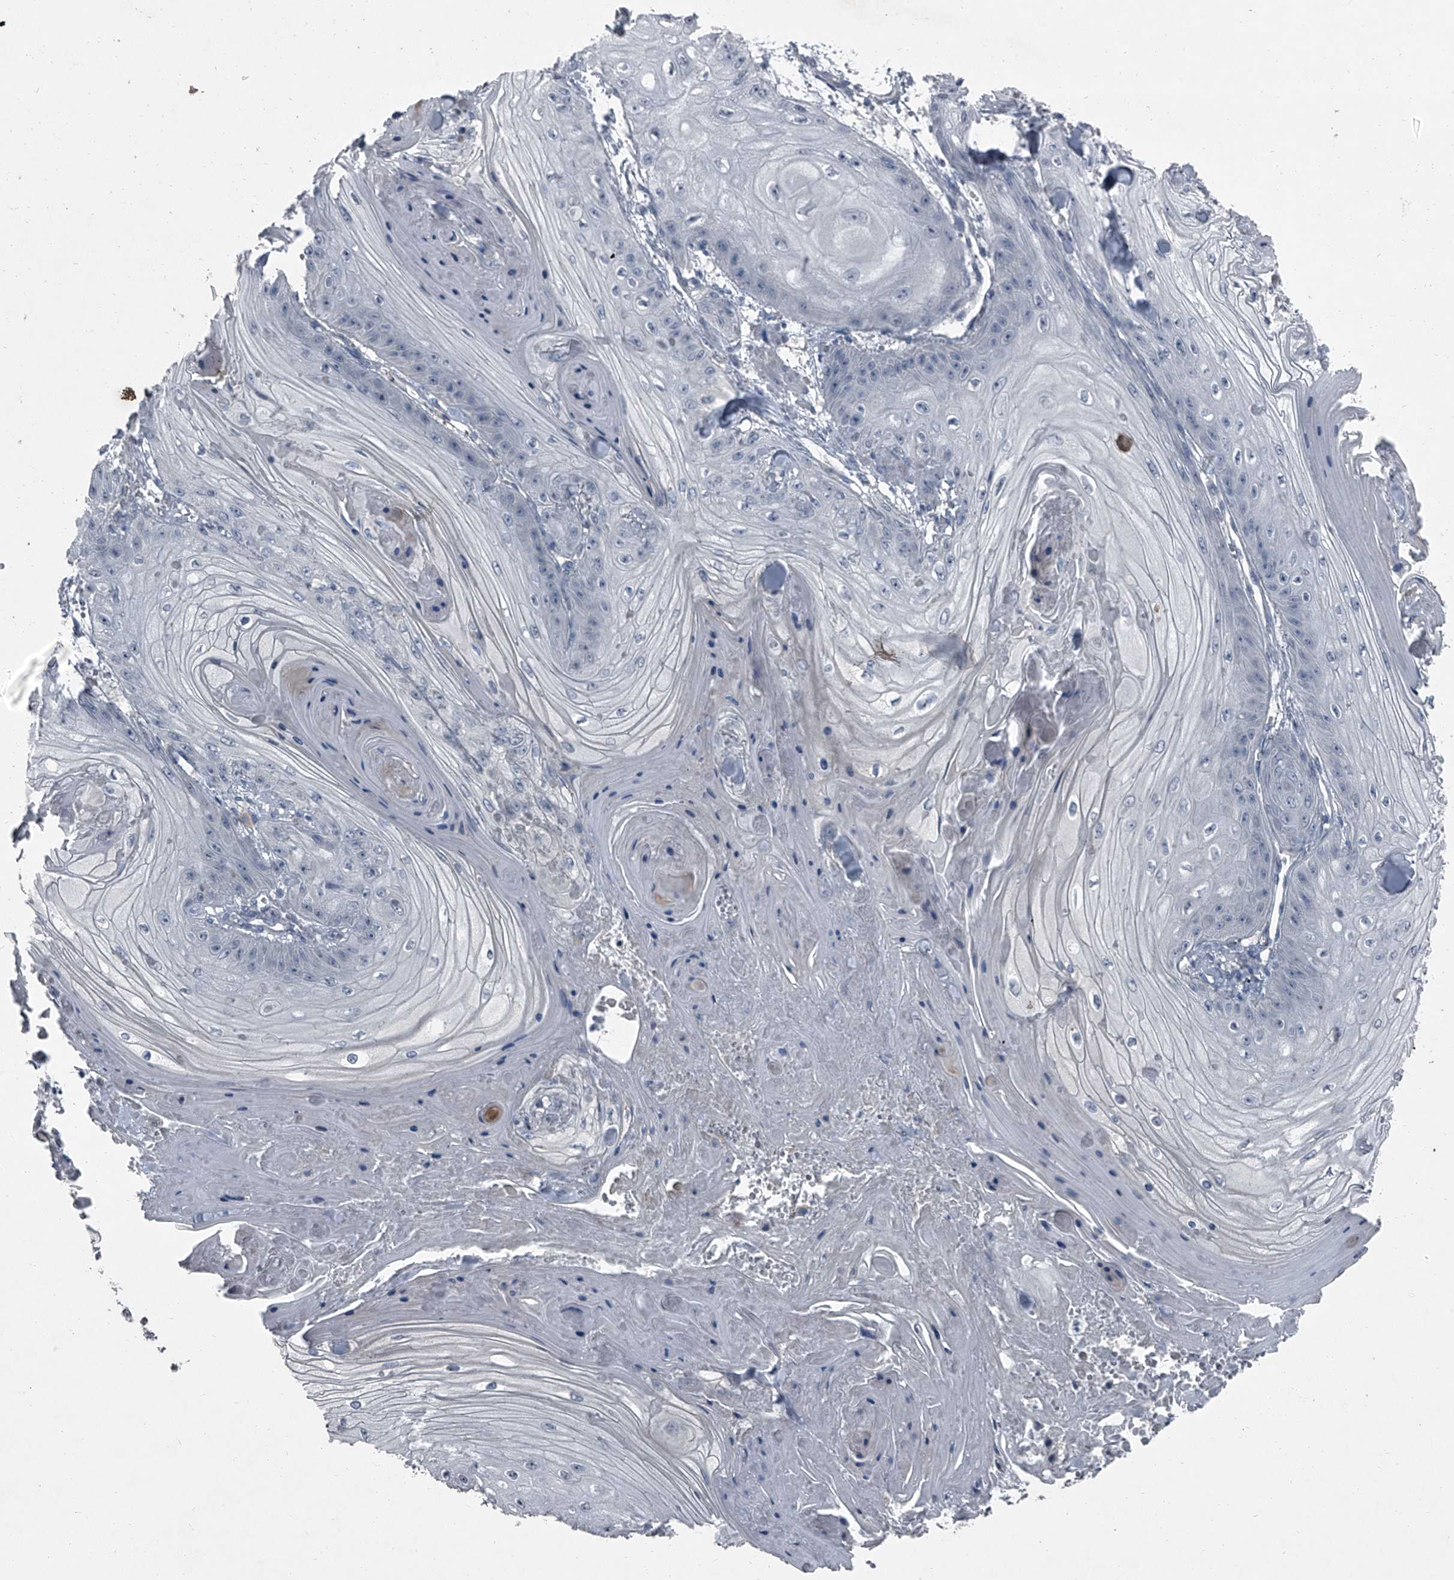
{"staining": {"intensity": "negative", "quantity": "none", "location": "none"}, "tissue": "skin cancer", "cell_type": "Tumor cells", "image_type": "cancer", "snomed": [{"axis": "morphology", "description": "Squamous cell carcinoma, NOS"}, {"axis": "topography", "description": "Skin"}], "caption": "Skin squamous cell carcinoma was stained to show a protein in brown. There is no significant staining in tumor cells.", "gene": "HEPHL1", "patient": {"sex": "male", "age": 74}}